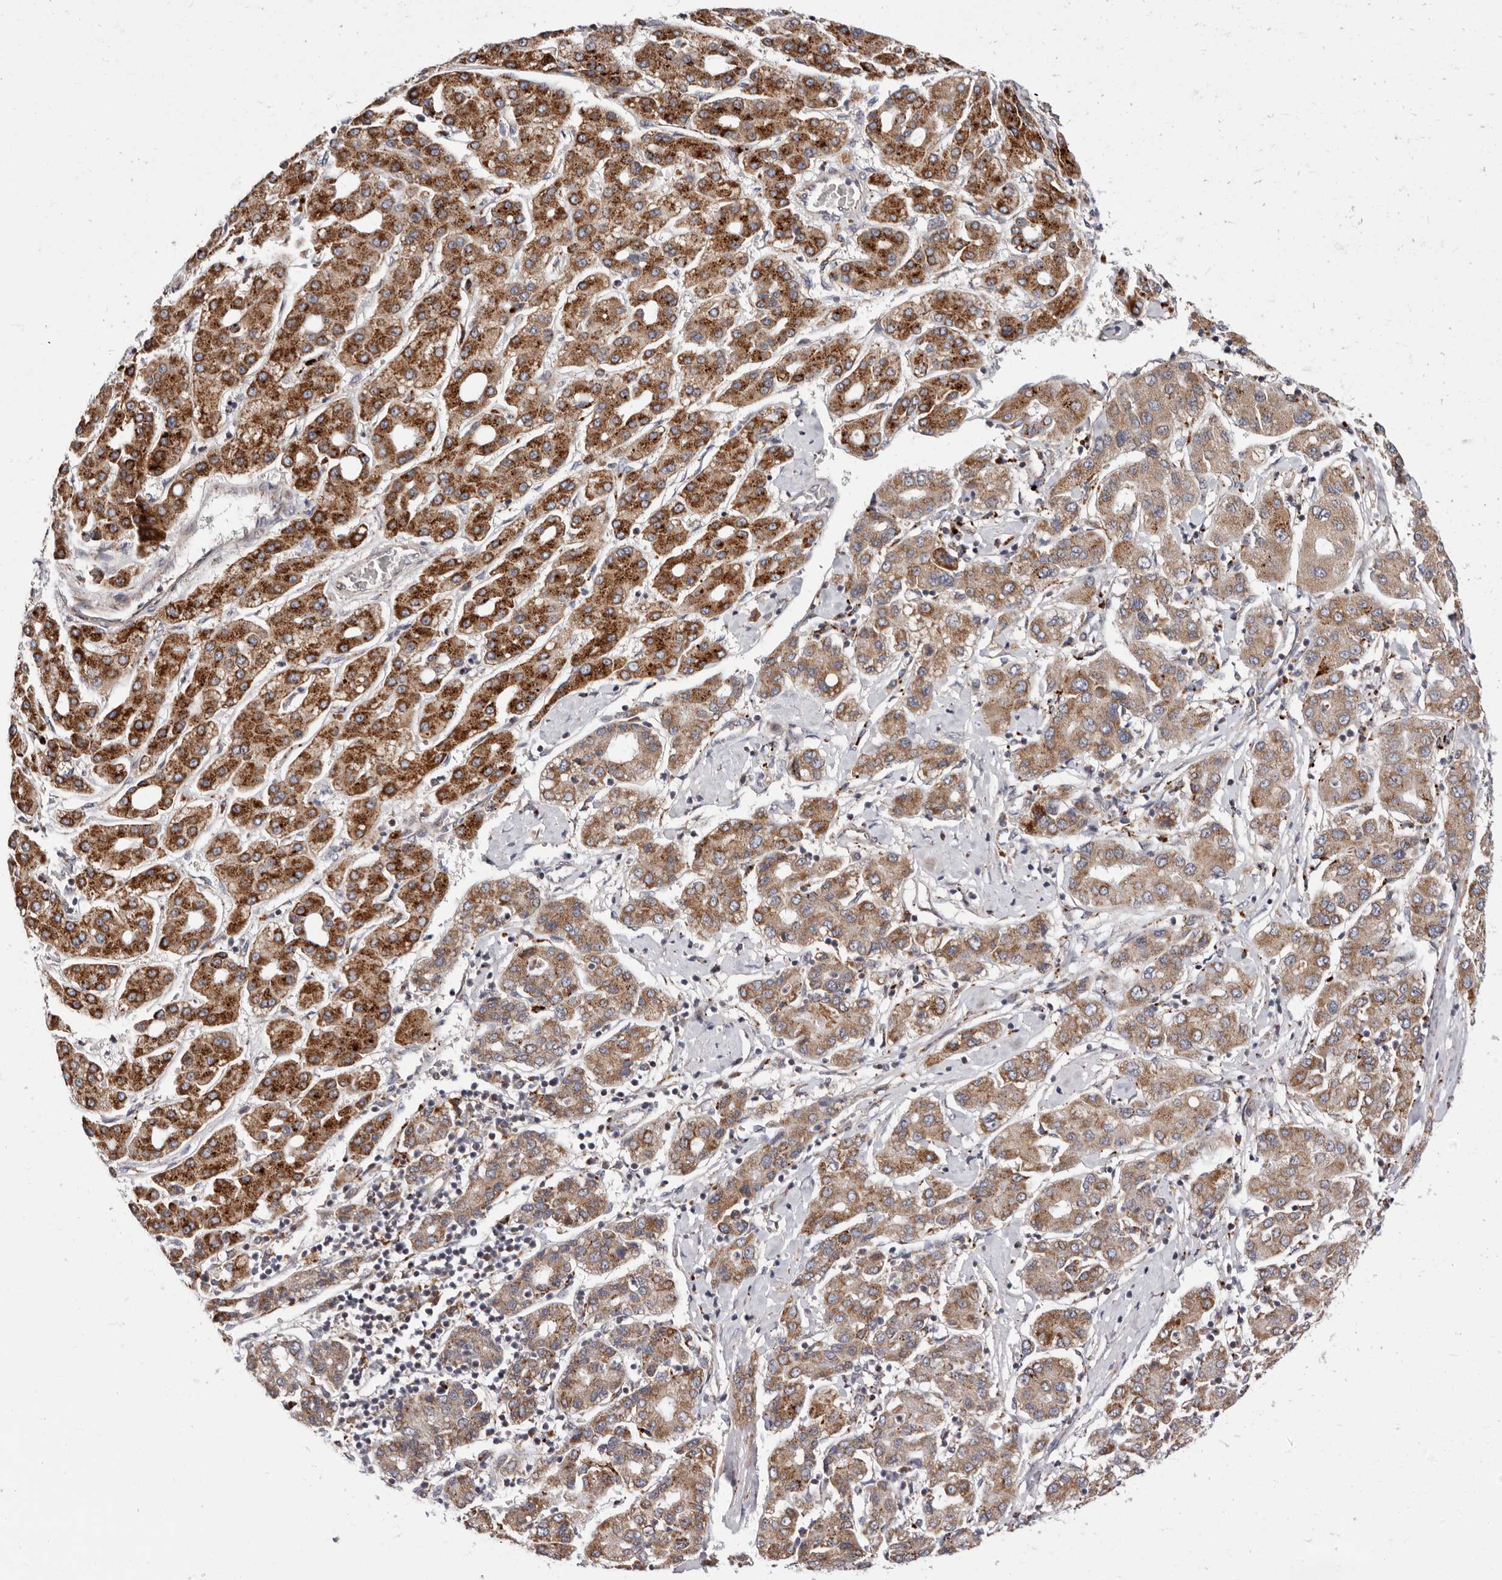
{"staining": {"intensity": "strong", "quantity": ">75%", "location": "cytoplasmic/membranous"}, "tissue": "liver cancer", "cell_type": "Tumor cells", "image_type": "cancer", "snomed": [{"axis": "morphology", "description": "Carcinoma, Hepatocellular, NOS"}, {"axis": "topography", "description": "Liver"}], "caption": "High-power microscopy captured an immunohistochemistry photomicrograph of liver cancer (hepatocellular carcinoma), revealing strong cytoplasmic/membranous staining in approximately >75% of tumor cells.", "gene": "TOR3A", "patient": {"sex": "male", "age": 65}}